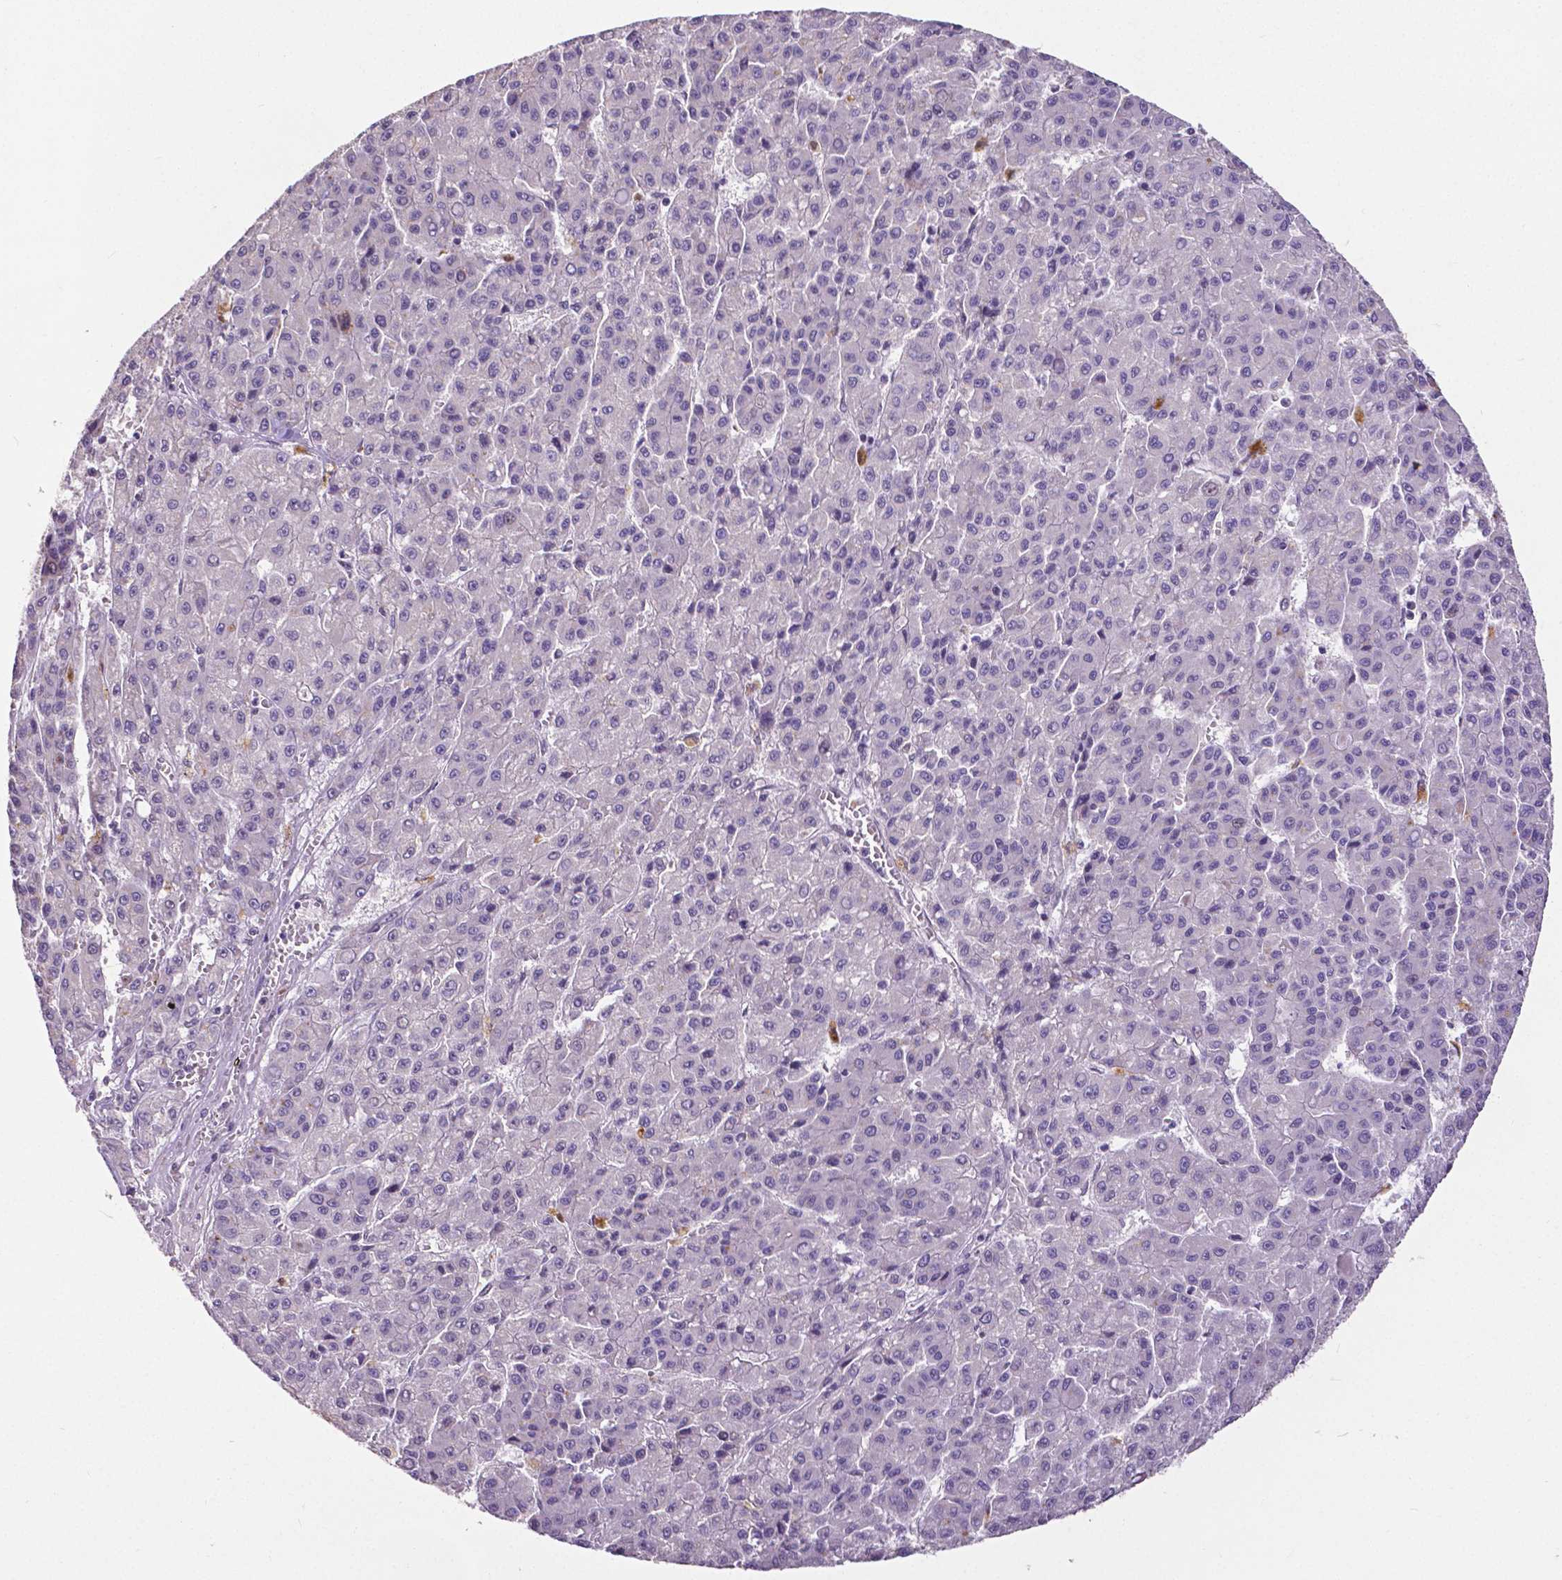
{"staining": {"intensity": "negative", "quantity": "none", "location": "none"}, "tissue": "liver cancer", "cell_type": "Tumor cells", "image_type": "cancer", "snomed": [{"axis": "morphology", "description": "Carcinoma, Hepatocellular, NOS"}, {"axis": "topography", "description": "Liver"}], "caption": "Tumor cells show no significant expression in liver hepatocellular carcinoma.", "gene": "ATRX", "patient": {"sex": "male", "age": 70}}